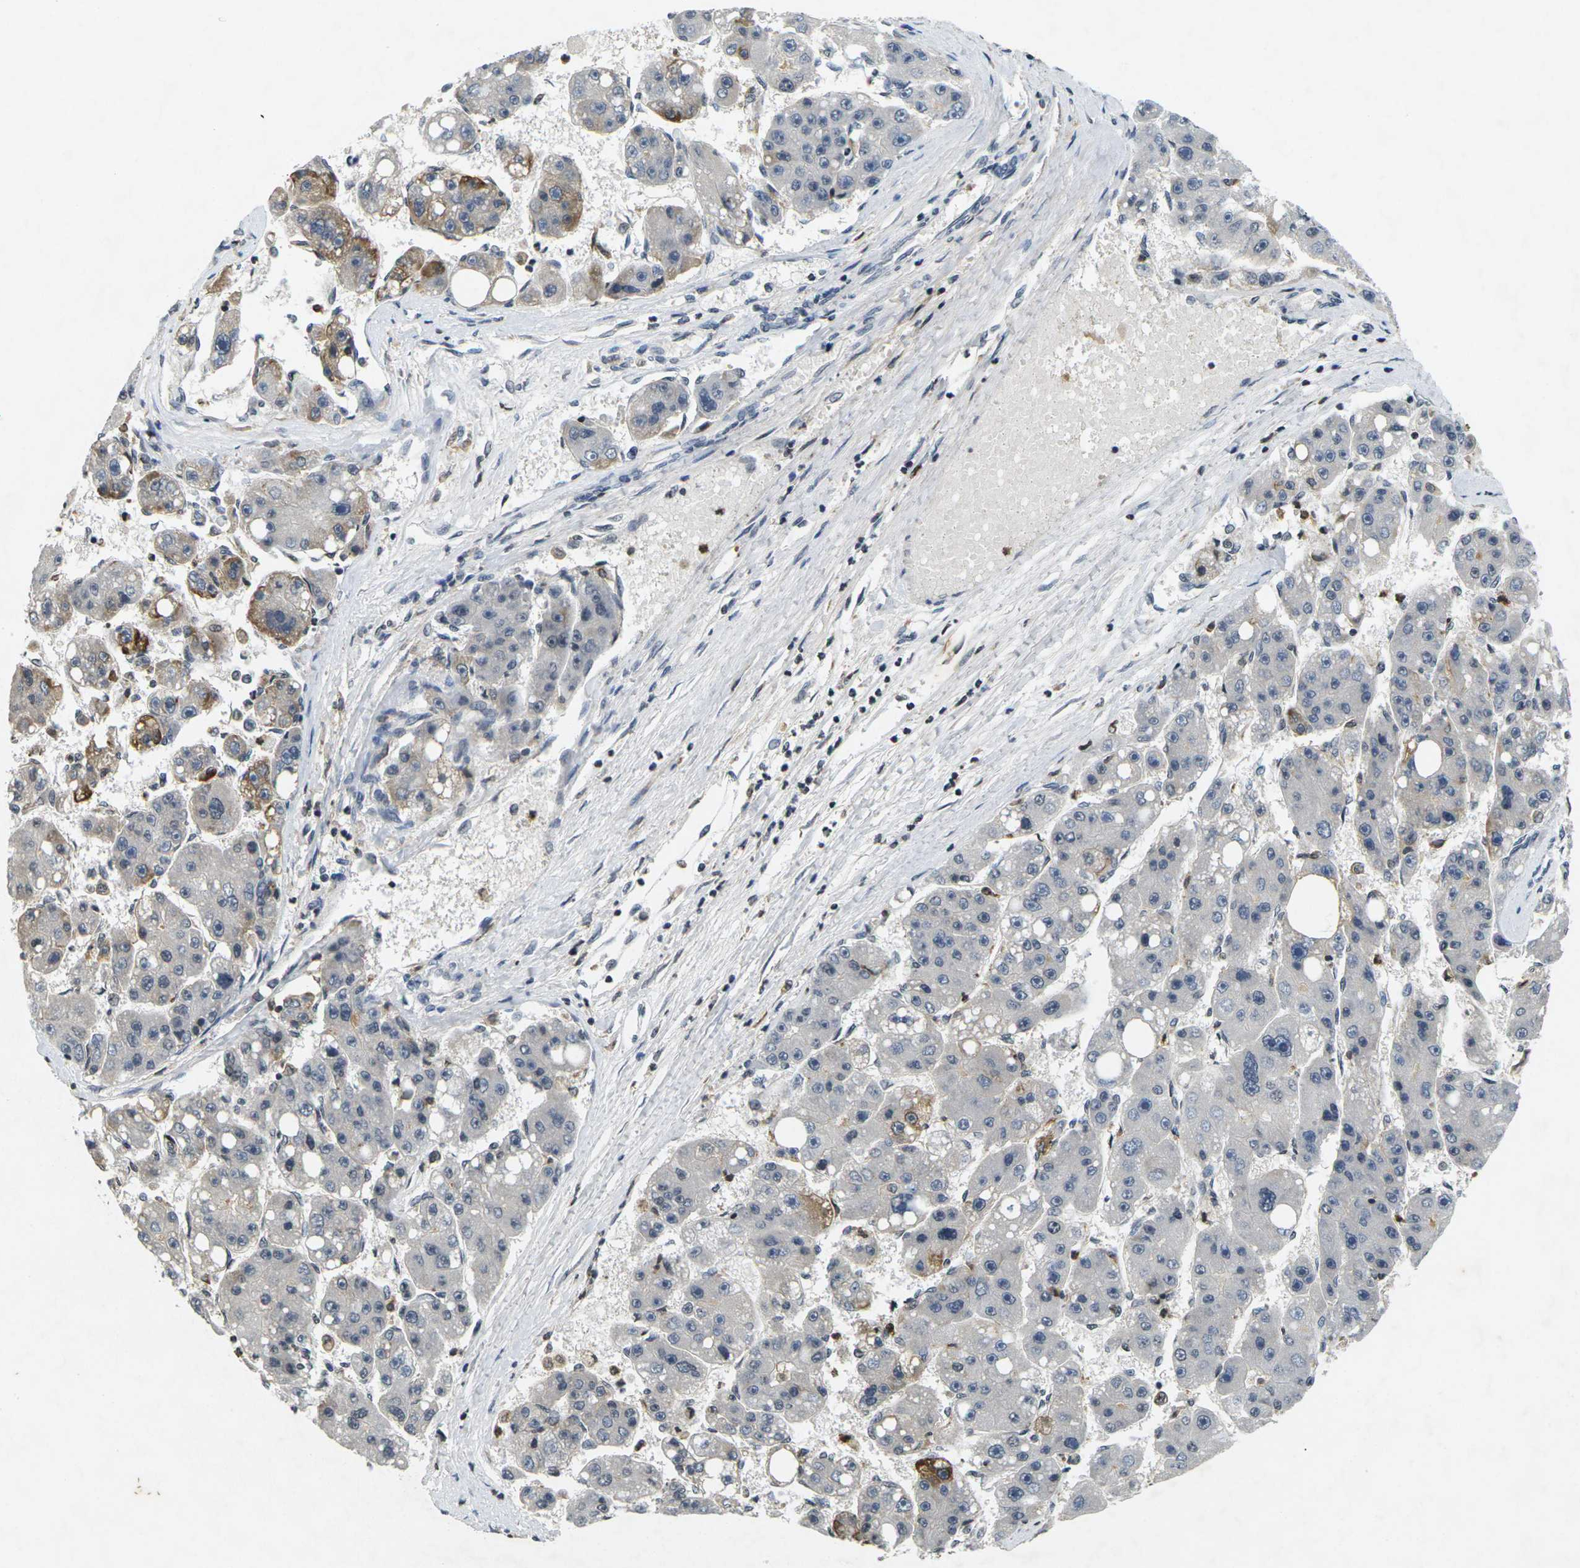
{"staining": {"intensity": "moderate", "quantity": "<25%", "location": "cytoplasmic/membranous"}, "tissue": "liver cancer", "cell_type": "Tumor cells", "image_type": "cancer", "snomed": [{"axis": "morphology", "description": "Carcinoma, Hepatocellular, NOS"}, {"axis": "topography", "description": "Liver"}], "caption": "Brown immunohistochemical staining in liver hepatocellular carcinoma exhibits moderate cytoplasmic/membranous staining in approximately <25% of tumor cells.", "gene": "C1QC", "patient": {"sex": "female", "age": 61}}